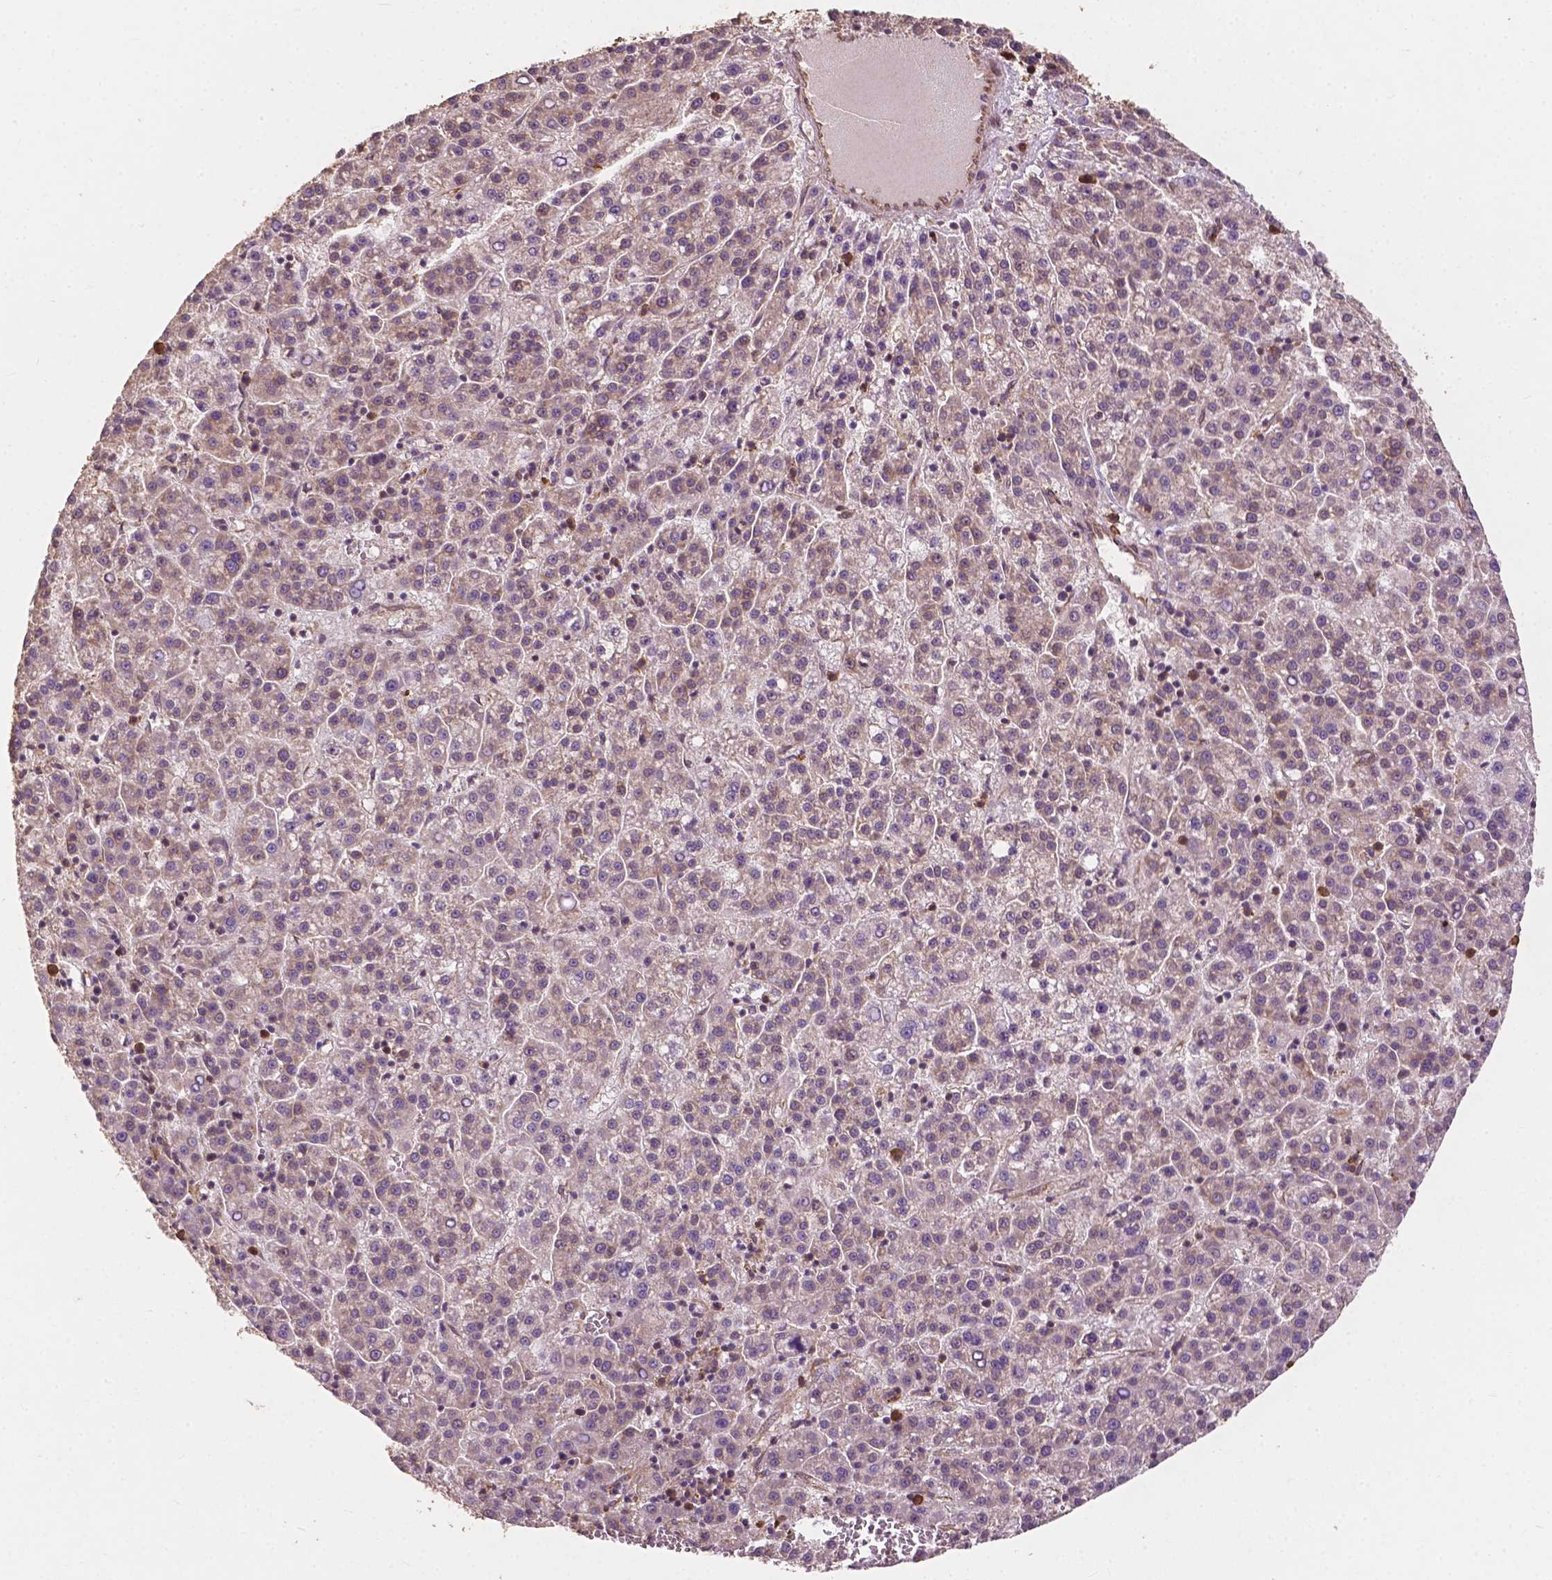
{"staining": {"intensity": "negative", "quantity": "none", "location": "none"}, "tissue": "liver cancer", "cell_type": "Tumor cells", "image_type": "cancer", "snomed": [{"axis": "morphology", "description": "Carcinoma, Hepatocellular, NOS"}, {"axis": "topography", "description": "Liver"}], "caption": "Immunohistochemistry (IHC) histopathology image of human hepatocellular carcinoma (liver) stained for a protein (brown), which demonstrates no staining in tumor cells. The staining was performed using DAB (3,3'-diaminobenzidine) to visualize the protein expression in brown, while the nuclei were stained in blue with hematoxylin (Magnification: 20x).", "gene": "G3BP1", "patient": {"sex": "female", "age": 58}}